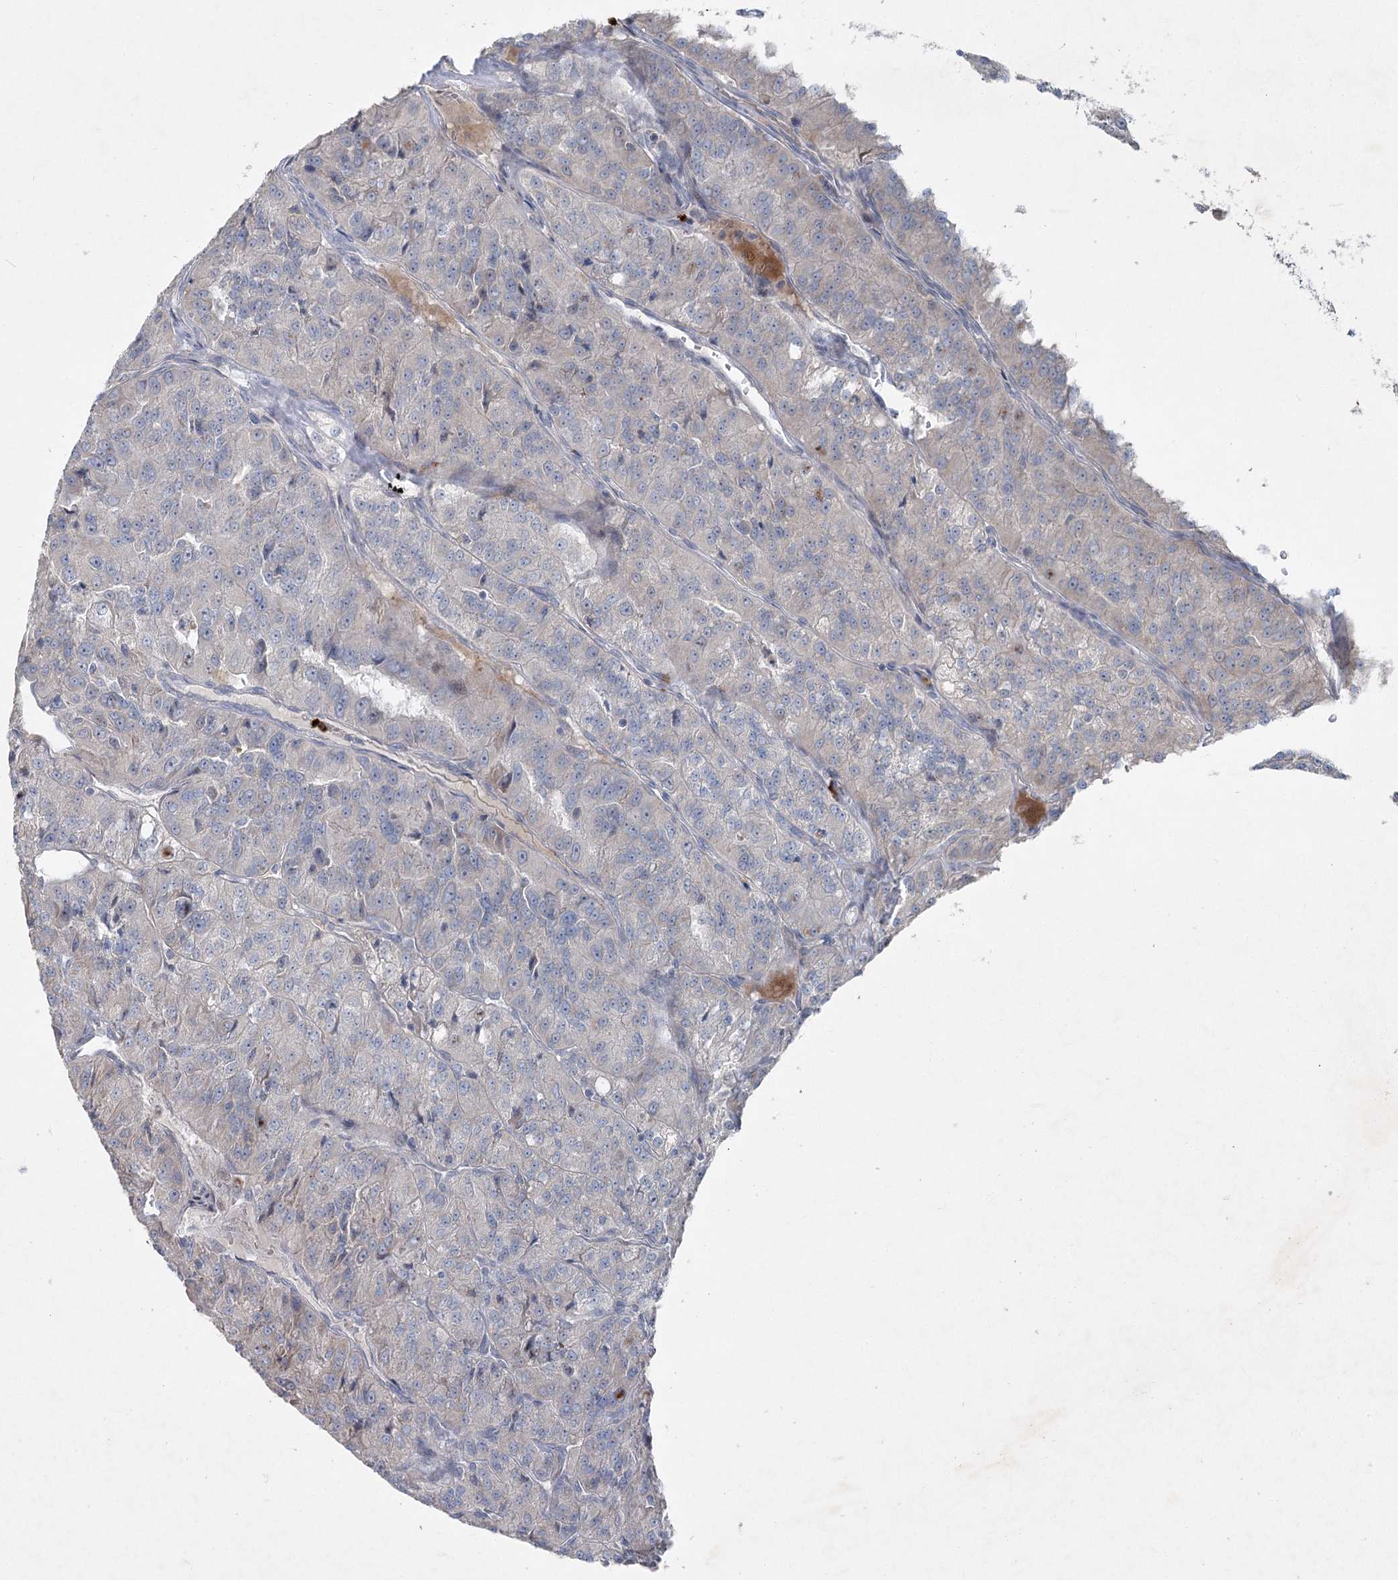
{"staining": {"intensity": "negative", "quantity": "none", "location": "none"}, "tissue": "renal cancer", "cell_type": "Tumor cells", "image_type": "cancer", "snomed": [{"axis": "morphology", "description": "Adenocarcinoma, NOS"}, {"axis": "topography", "description": "Kidney"}], "caption": "DAB (3,3'-diaminobenzidine) immunohistochemical staining of renal cancer (adenocarcinoma) reveals no significant expression in tumor cells. (DAB (3,3'-diaminobenzidine) immunohistochemistry (IHC), high magnification).", "gene": "PLA2G12A", "patient": {"sex": "female", "age": 63}}